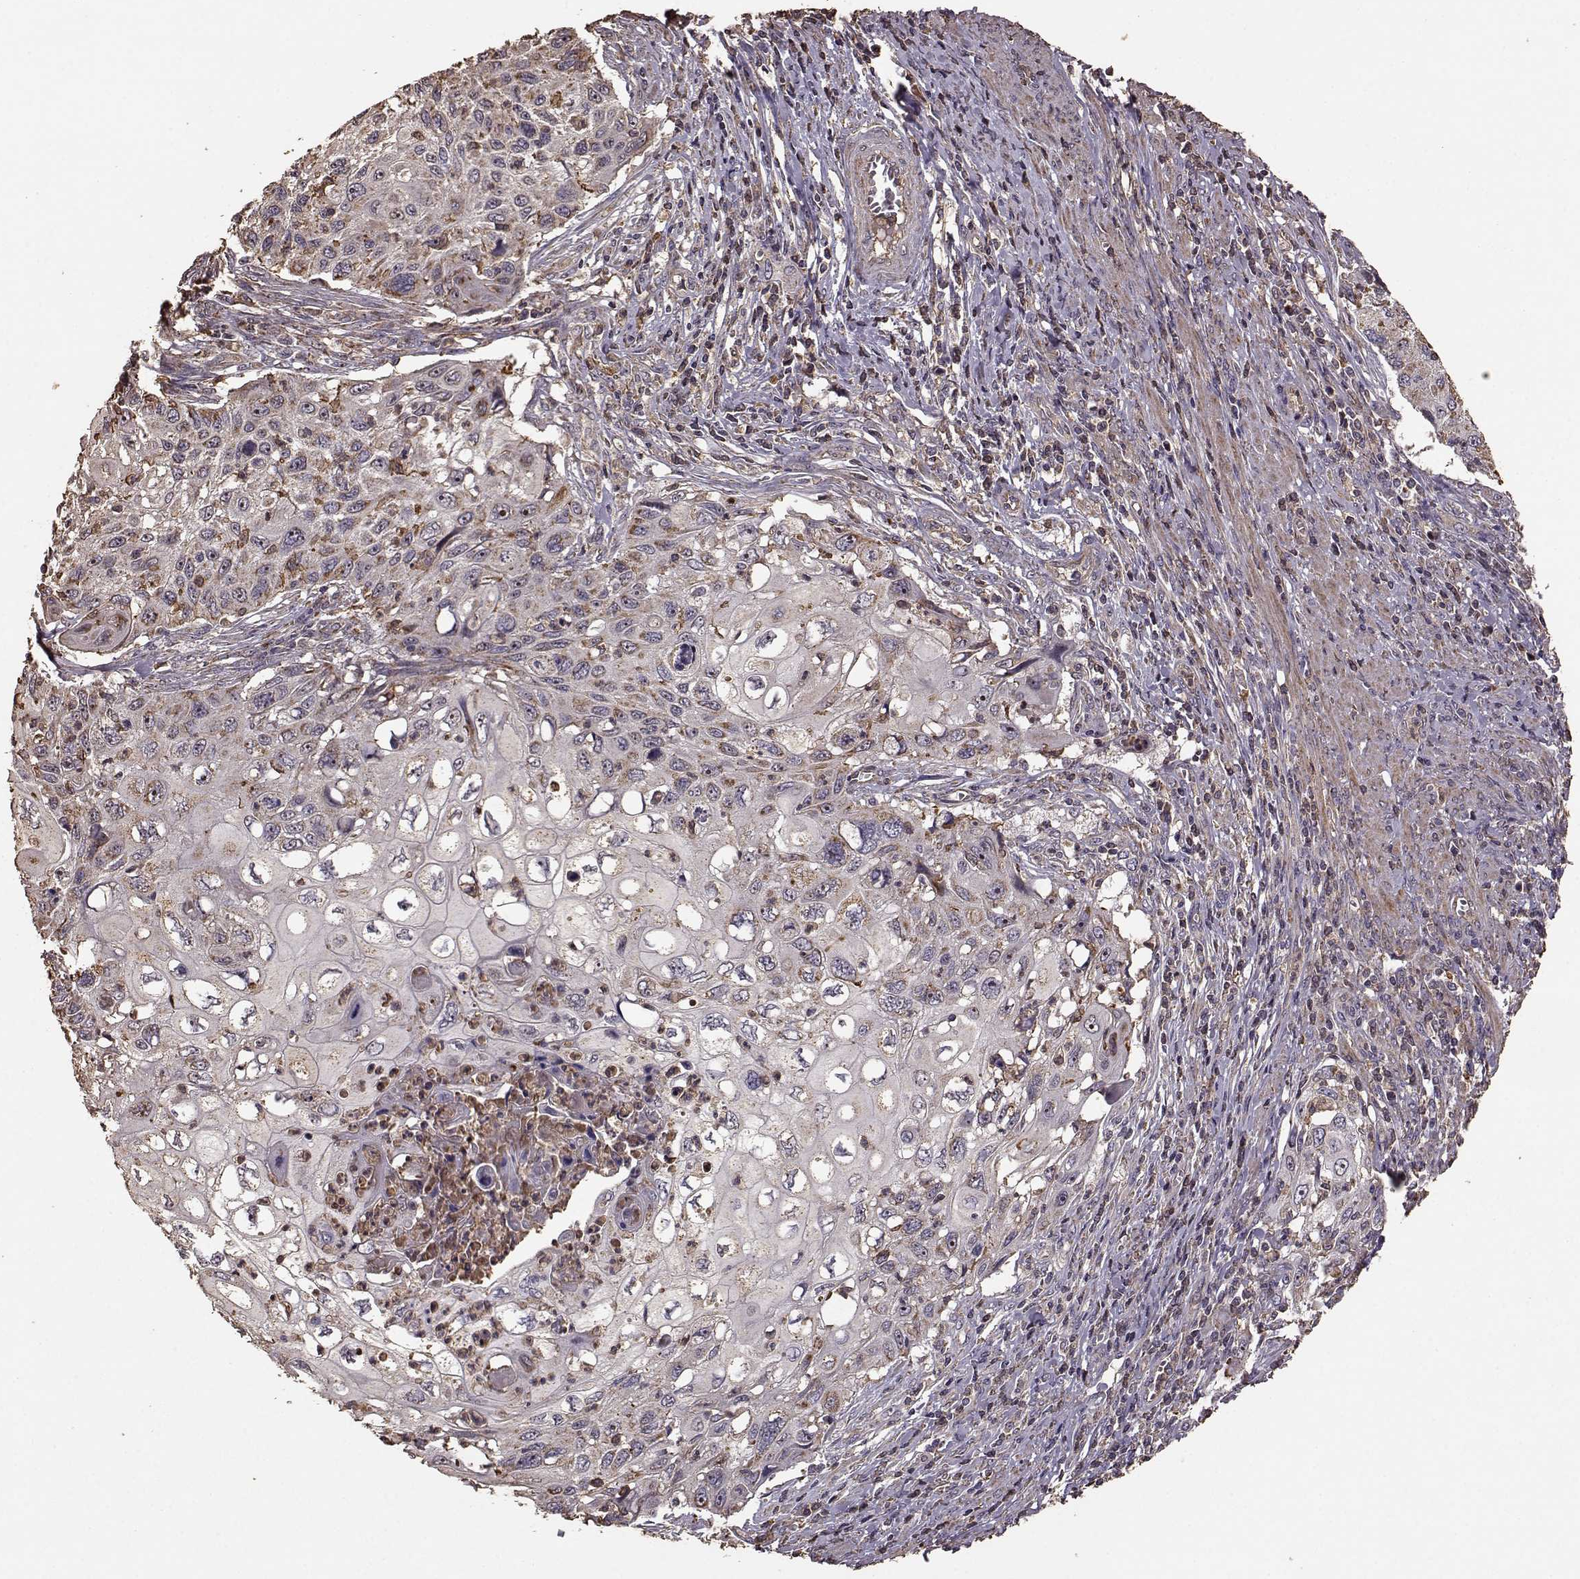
{"staining": {"intensity": "moderate", "quantity": "<25%", "location": "cytoplasmic/membranous"}, "tissue": "cervical cancer", "cell_type": "Tumor cells", "image_type": "cancer", "snomed": [{"axis": "morphology", "description": "Squamous cell carcinoma, NOS"}, {"axis": "topography", "description": "Cervix"}], "caption": "Immunohistochemistry (IHC) of human cervical cancer (squamous cell carcinoma) shows low levels of moderate cytoplasmic/membranous expression in approximately <25% of tumor cells.", "gene": "PTGES2", "patient": {"sex": "female", "age": 70}}